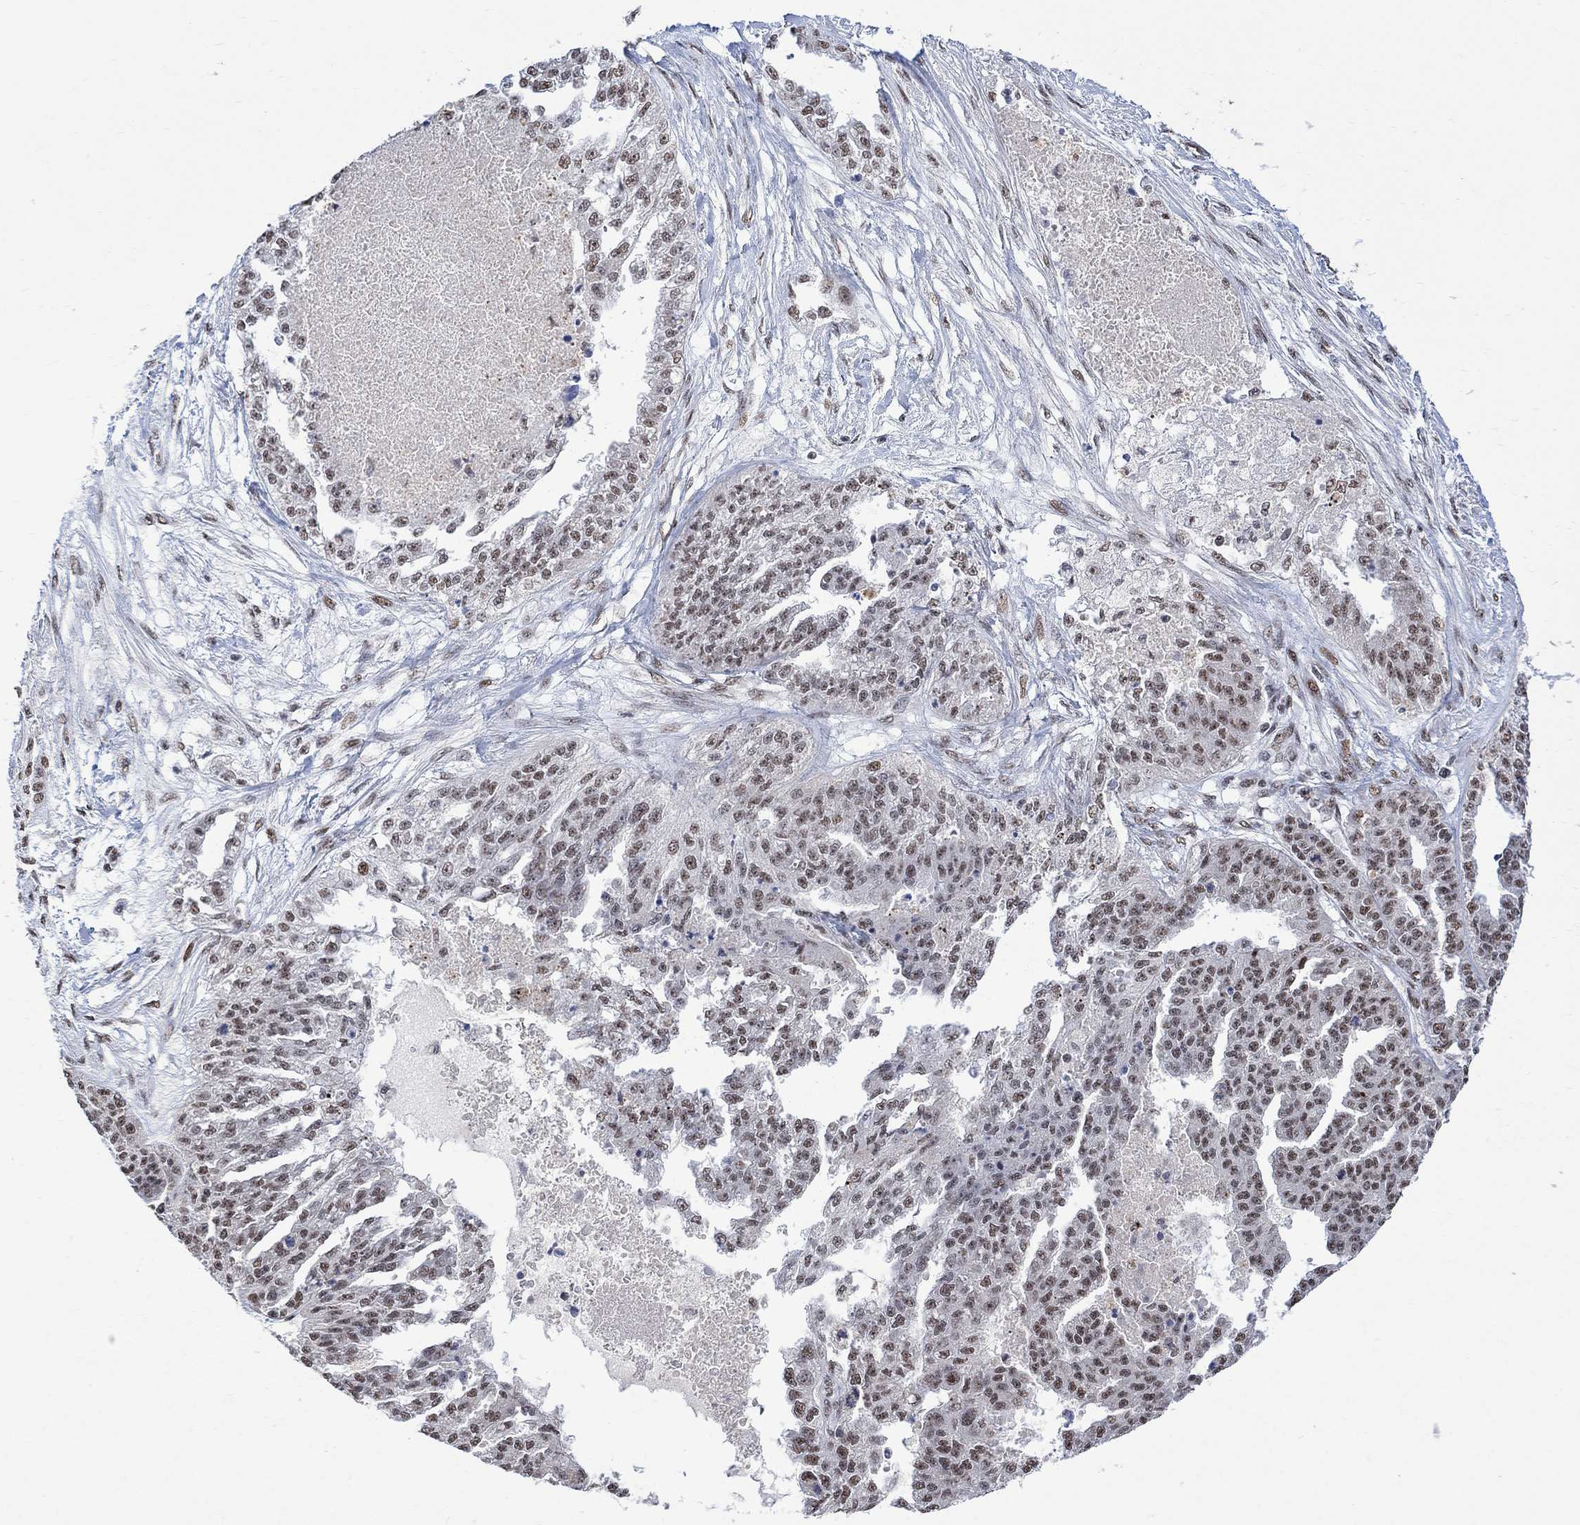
{"staining": {"intensity": "moderate", "quantity": "<25%", "location": "nuclear"}, "tissue": "ovarian cancer", "cell_type": "Tumor cells", "image_type": "cancer", "snomed": [{"axis": "morphology", "description": "Cystadenocarcinoma, serous, NOS"}, {"axis": "topography", "description": "Ovary"}], "caption": "Protein expression analysis of human ovarian serous cystadenocarcinoma reveals moderate nuclear staining in about <25% of tumor cells. (DAB (3,3'-diaminobenzidine) IHC, brown staining for protein, blue staining for nuclei).", "gene": "E4F1", "patient": {"sex": "female", "age": 58}}